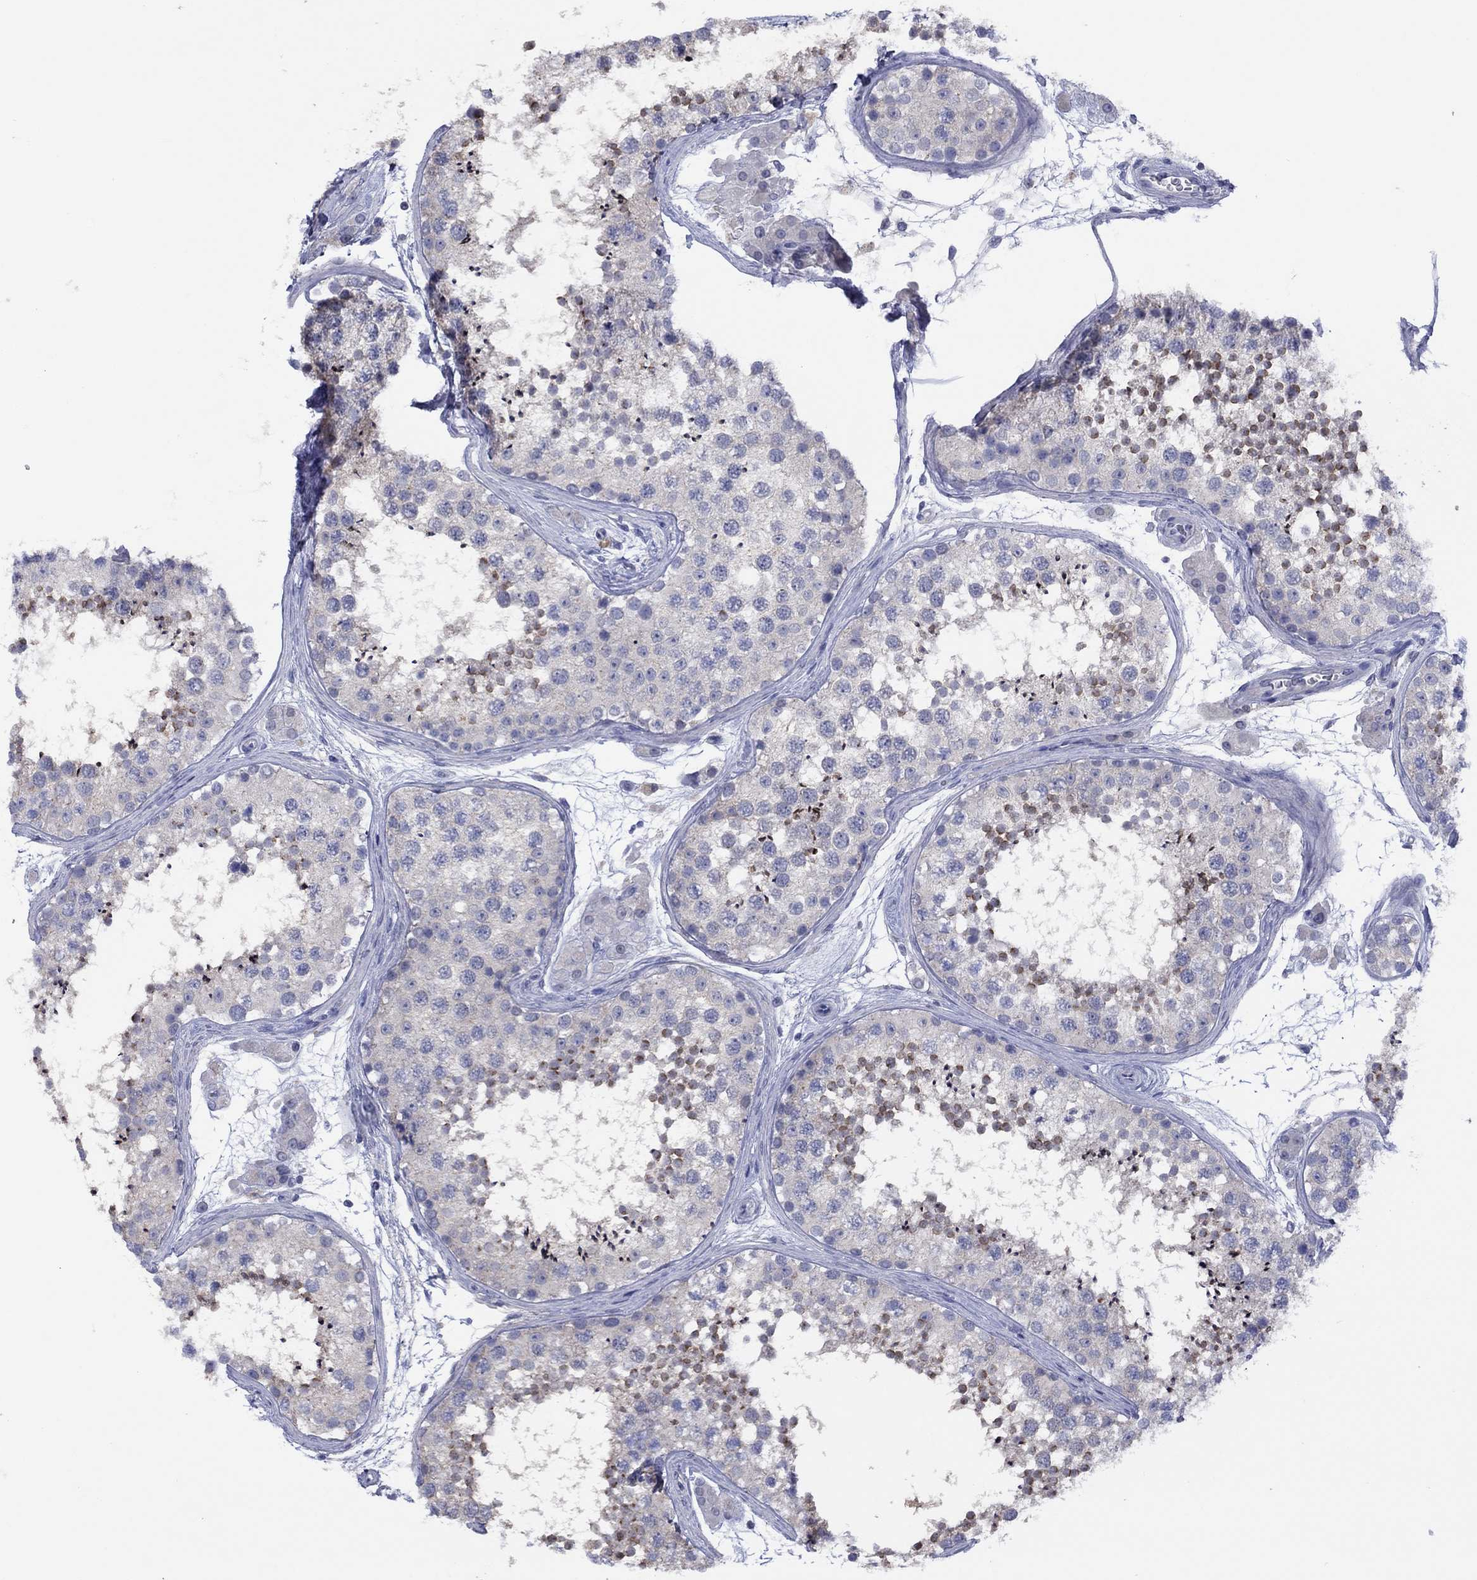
{"staining": {"intensity": "strong", "quantity": "<25%", "location": "cytoplasmic/membranous"}, "tissue": "testis", "cell_type": "Cells in seminiferous ducts", "image_type": "normal", "snomed": [{"axis": "morphology", "description": "Normal tissue, NOS"}, {"axis": "topography", "description": "Testis"}], "caption": "Immunohistochemical staining of unremarkable human testis displays medium levels of strong cytoplasmic/membranous expression in approximately <25% of cells in seminiferous ducts. The staining was performed using DAB, with brown indicating positive protein expression. Nuclei are stained blue with hematoxylin.", "gene": "CYP2B6", "patient": {"sex": "male", "age": 41}}